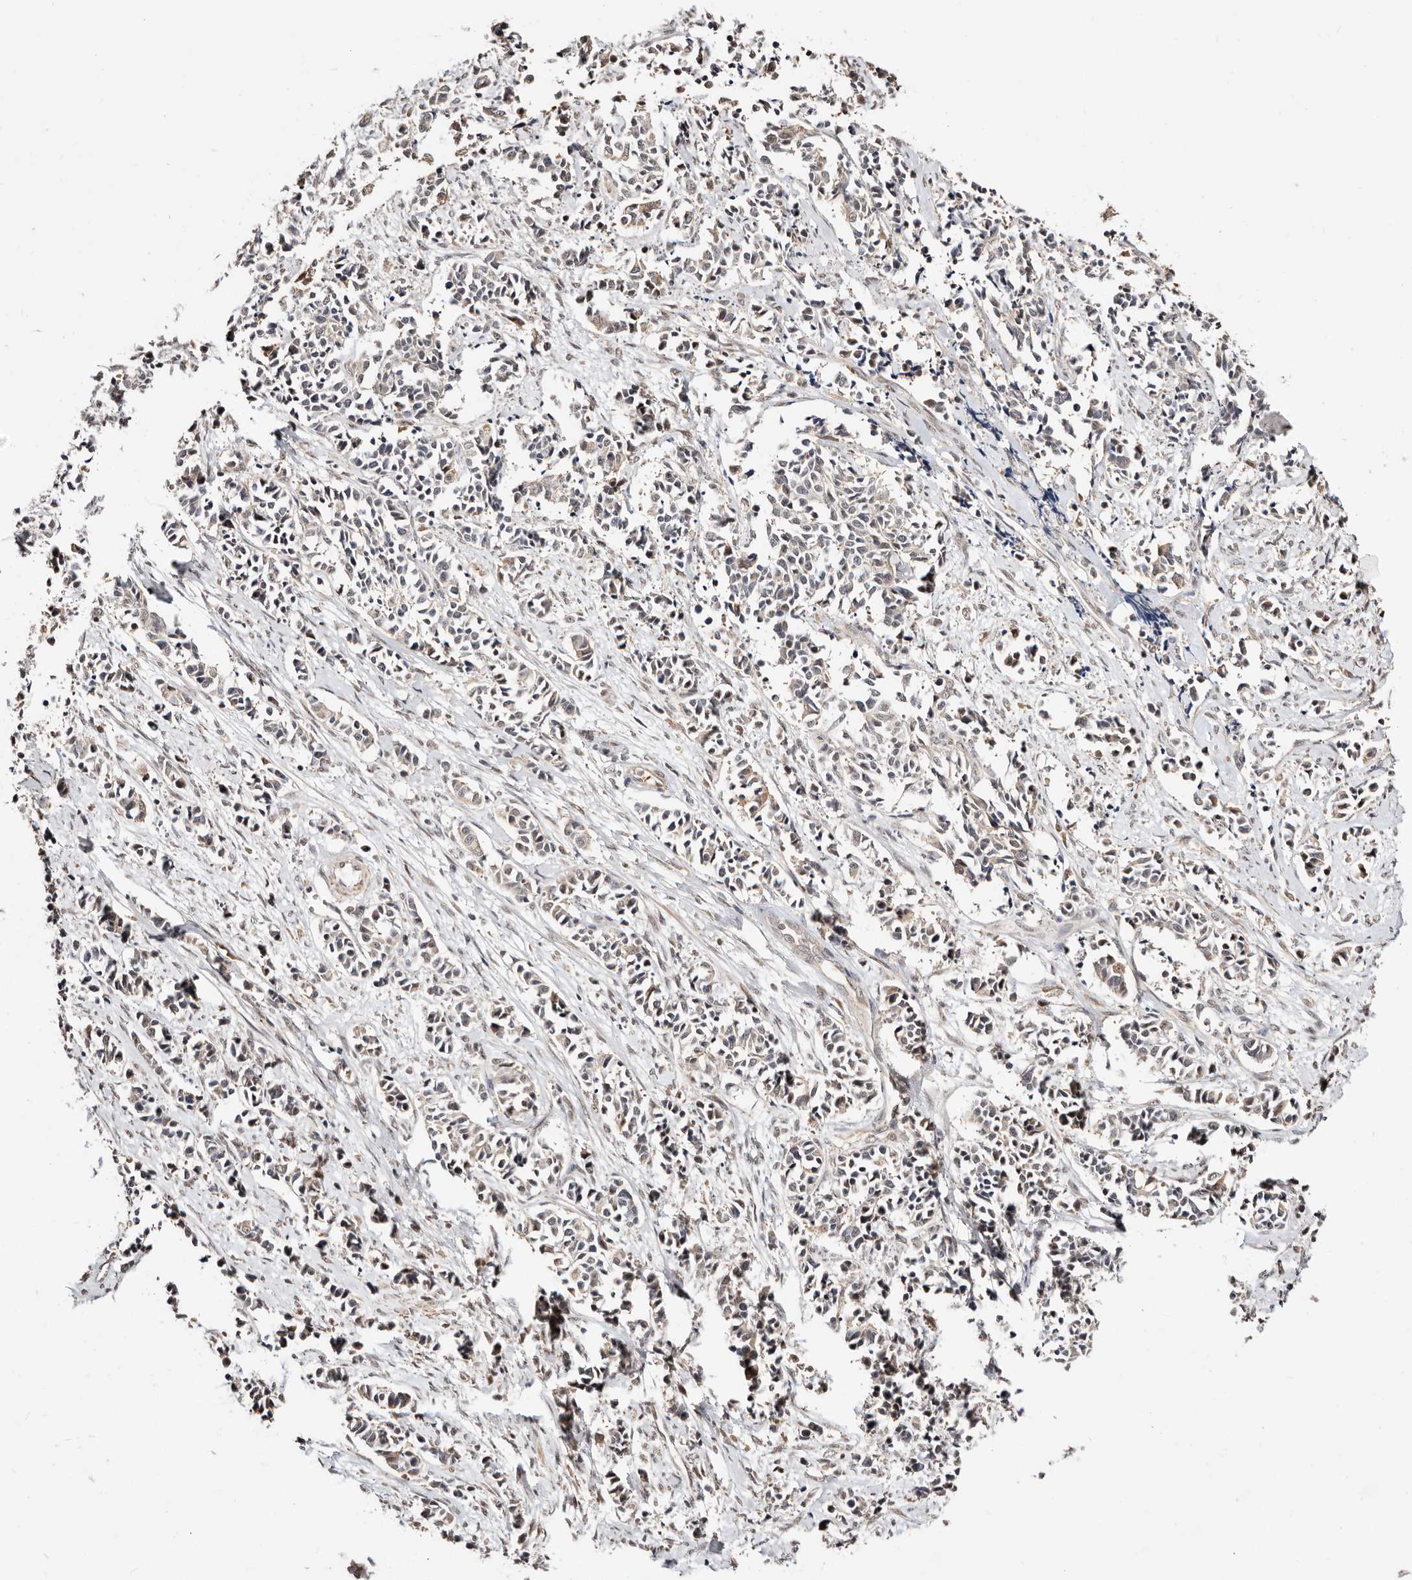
{"staining": {"intensity": "weak", "quantity": "25%-75%", "location": "cytoplasmic/membranous"}, "tissue": "cervical cancer", "cell_type": "Tumor cells", "image_type": "cancer", "snomed": [{"axis": "morphology", "description": "Normal tissue, NOS"}, {"axis": "morphology", "description": "Squamous cell carcinoma, NOS"}, {"axis": "topography", "description": "Cervix"}], "caption": "IHC (DAB) staining of squamous cell carcinoma (cervical) demonstrates weak cytoplasmic/membranous protein expression in approximately 25%-75% of tumor cells.", "gene": "CTNNBL1", "patient": {"sex": "female", "age": 35}}